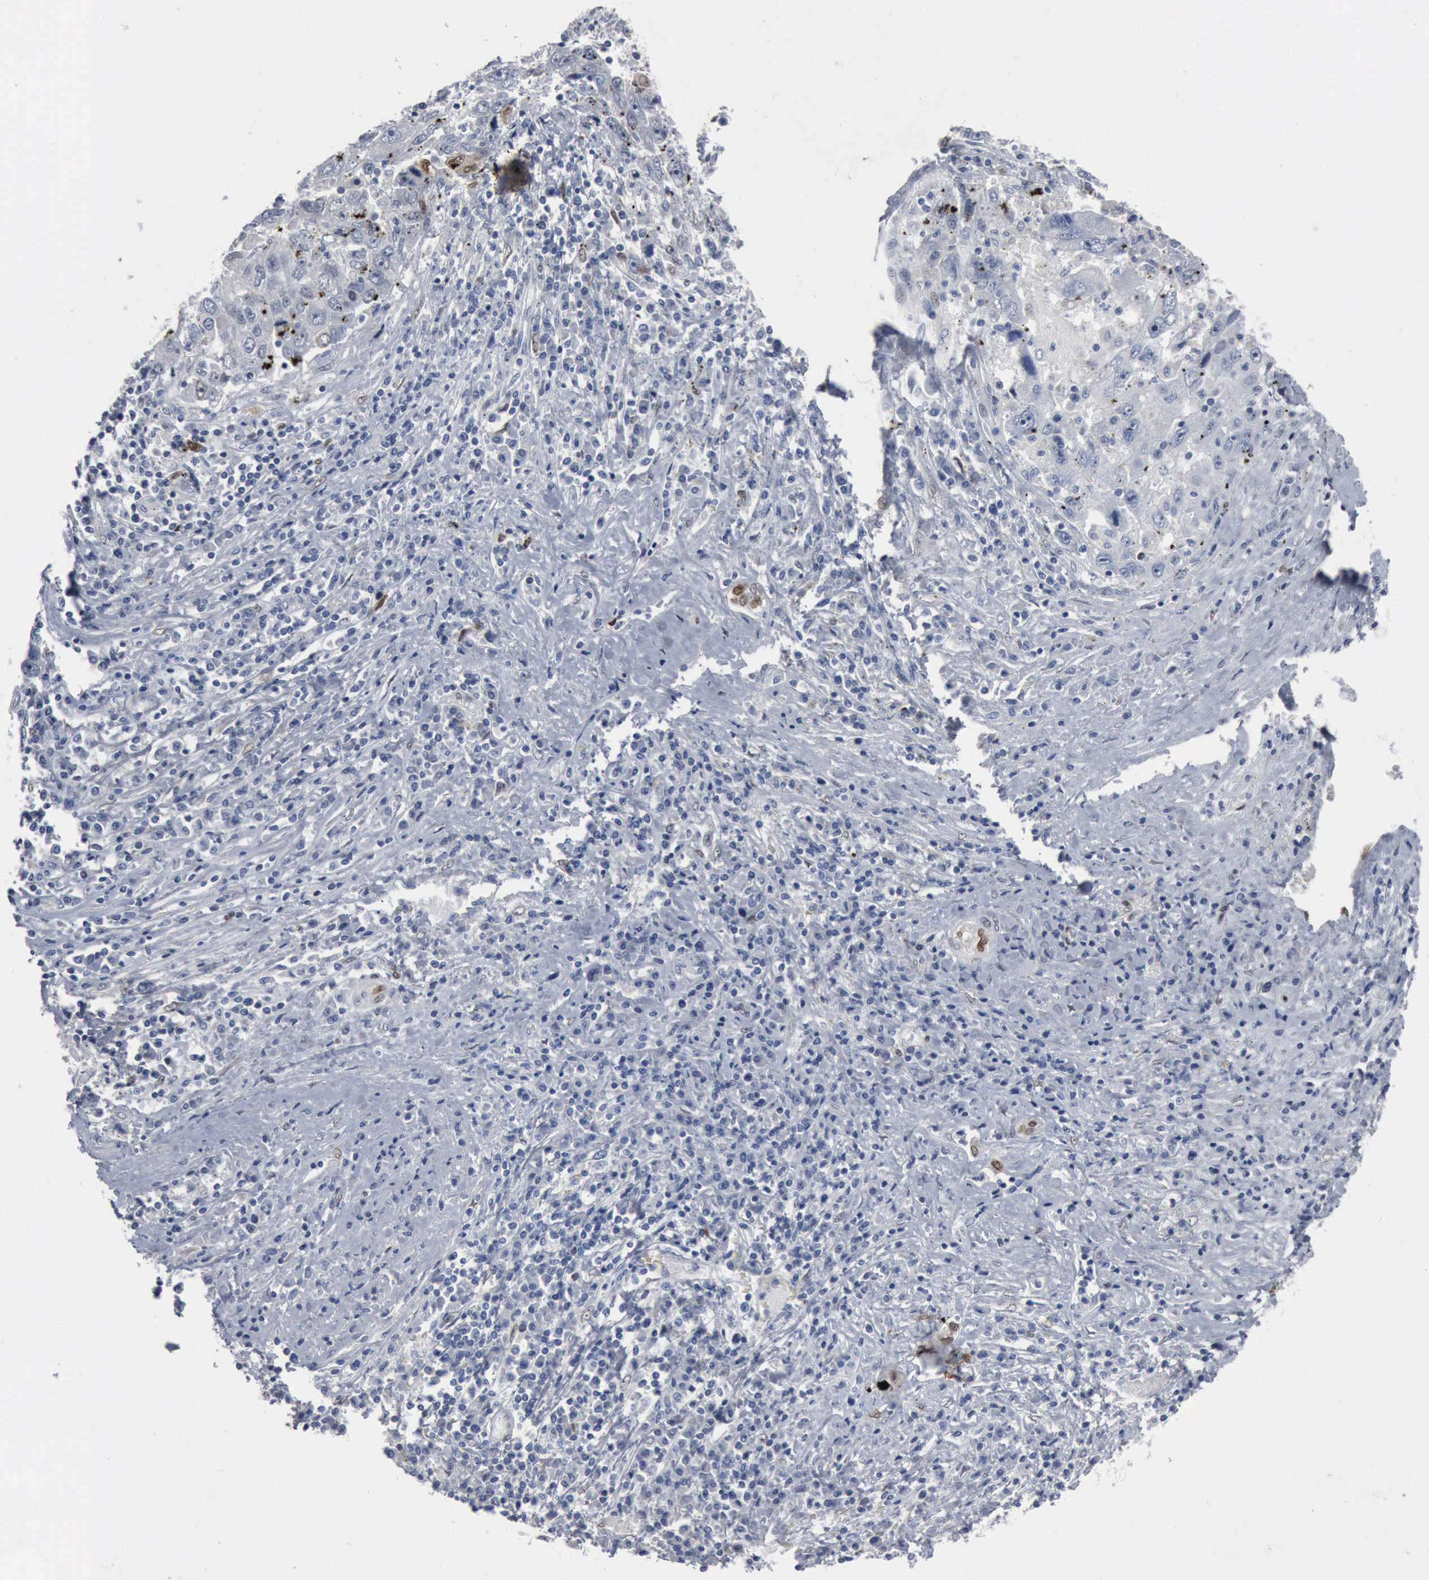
{"staining": {"intensity": "negative", "quantity": "none", "location": "none"}, "tissue": "liver cancer", "cell_type": "Tumor cells", "image_type": "cancer", "snomed": [{"axis": "morphology", "description": "Carcinoma, Hepatocellular, NOS"}, {"axis": "topography", "description": "Liver"}], "caption": "DAB (3,3'-diaminobenzidine) immunohistochemical staining of human hepatocellular carcinoma (liver) shows no significant staining in tumor cells.", "gene": "FGF2", "patient": {"sex": "male", "age": 49}}